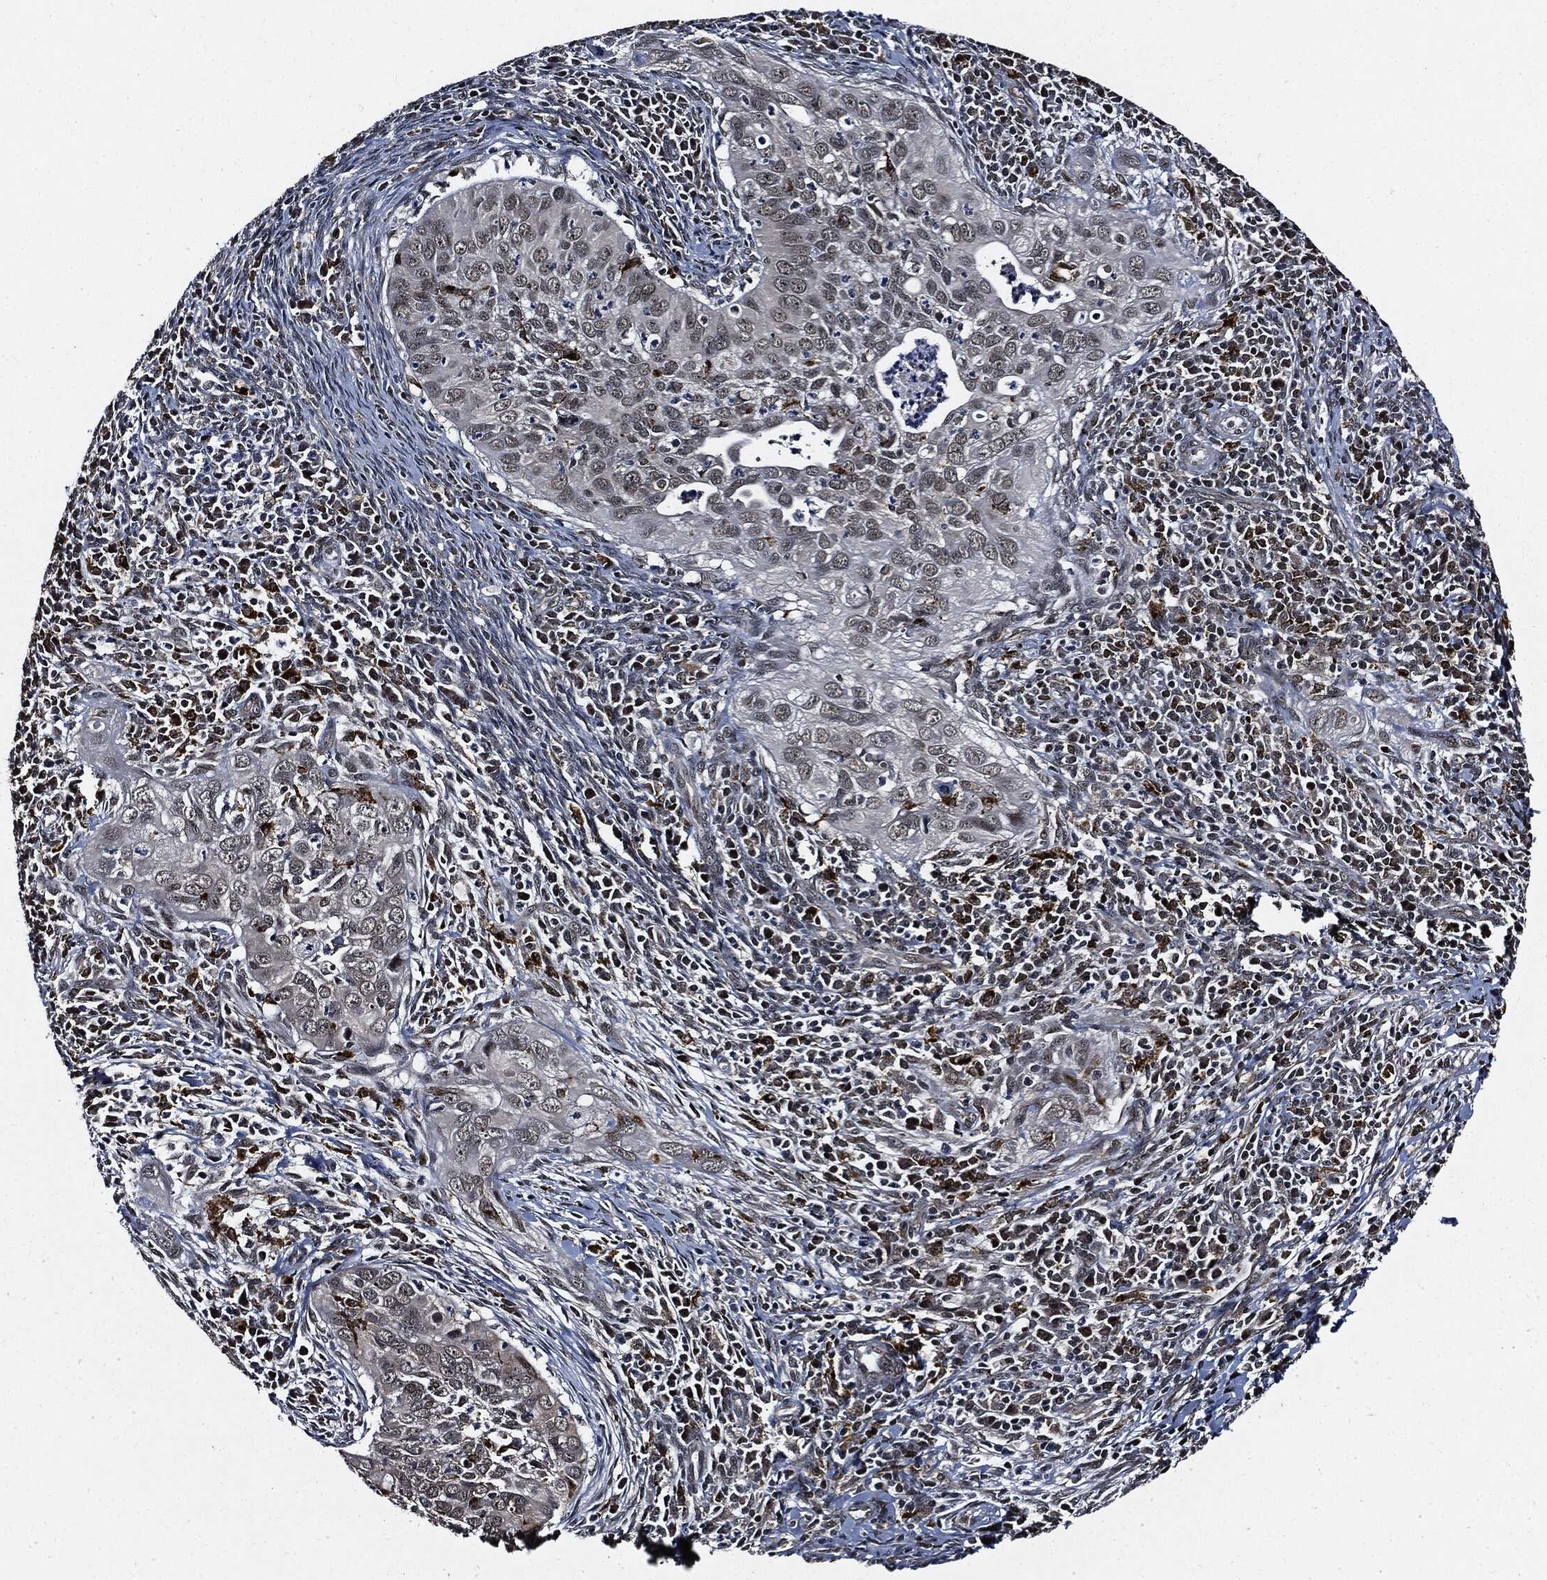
{"staining": {"intensity": "negative", "quantity": "none", "location": "none"}, "tissue": "cervical cancer", "cell_type": "Tumor cells", "image_type": "cancer", "snomed": [{"axis": "morphology", "description": "Squamous cell carcinoma, NOS"}, {"axis": "topography", "description": "Cervix"}], "caption": "The micrograph reveals no staining of tumor cells in squamous cell carcinoma (cervical). (Stains: DAB (3,3'-diaminobenzidine) IHC with hematoxylin counter stain, Microscopy: brightfield microscopy at high magnification).", "gene": "SUGT1", "patient": {"sex": "female", "age": 26}}